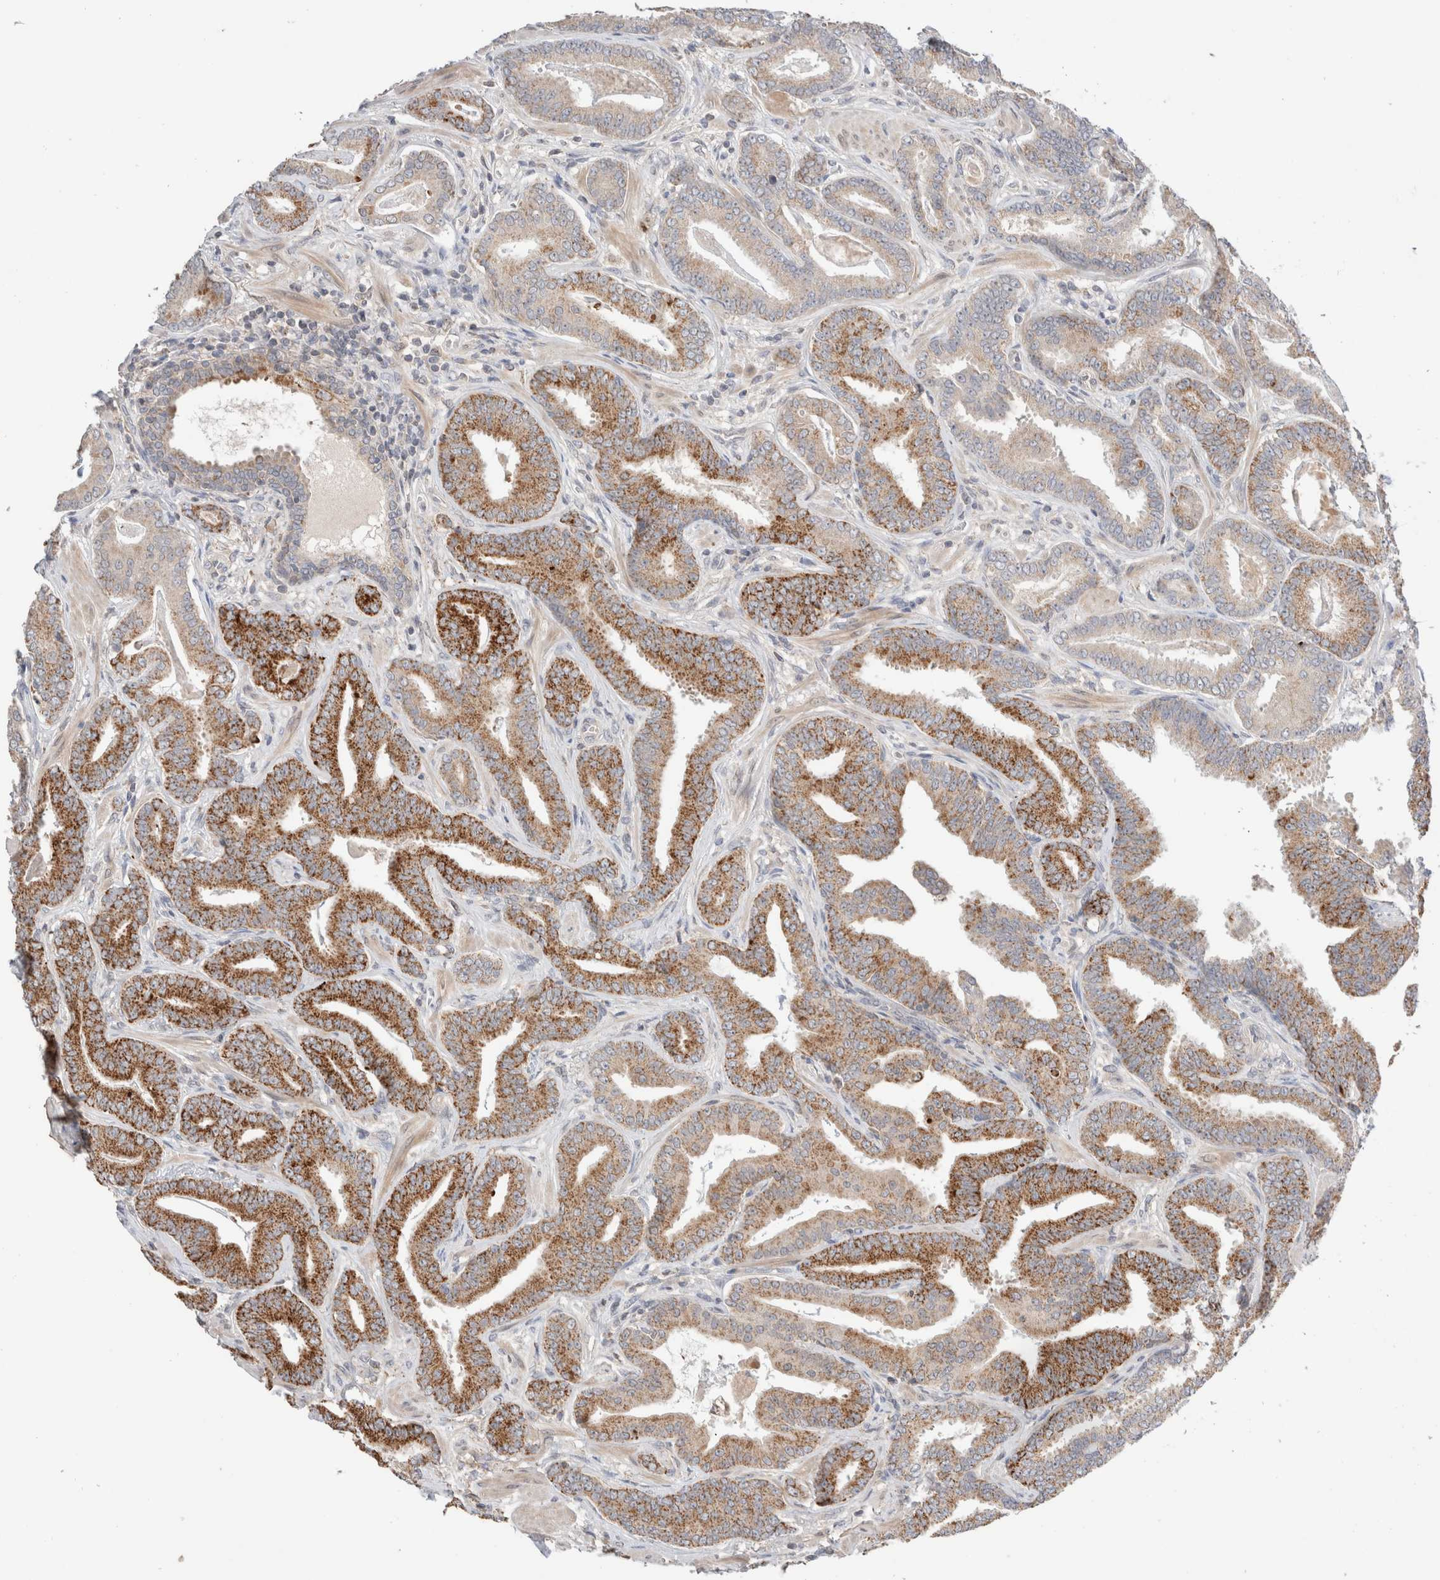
{"staining": {"intensity": "moderate", "quantity": ">75%", "location": "cytoplasmic/membranous"}, "tissue": "prostate cancer", "cell_type": "Tumor cells", "image_type": "cancer", "snomed": [{"axis": "morphology", "description": "Adenocarcinoma, Low grade"}, {"axis": "topography", "description": "Prostate"}], "caption": "IHC (DAB) staining of prostate cancer displays moderate cytoplasmic/membranous protein positivity in about >75% of tumor cells.", "gene": "TRIM41", "patient": {"sex": "male", "age": 62}}